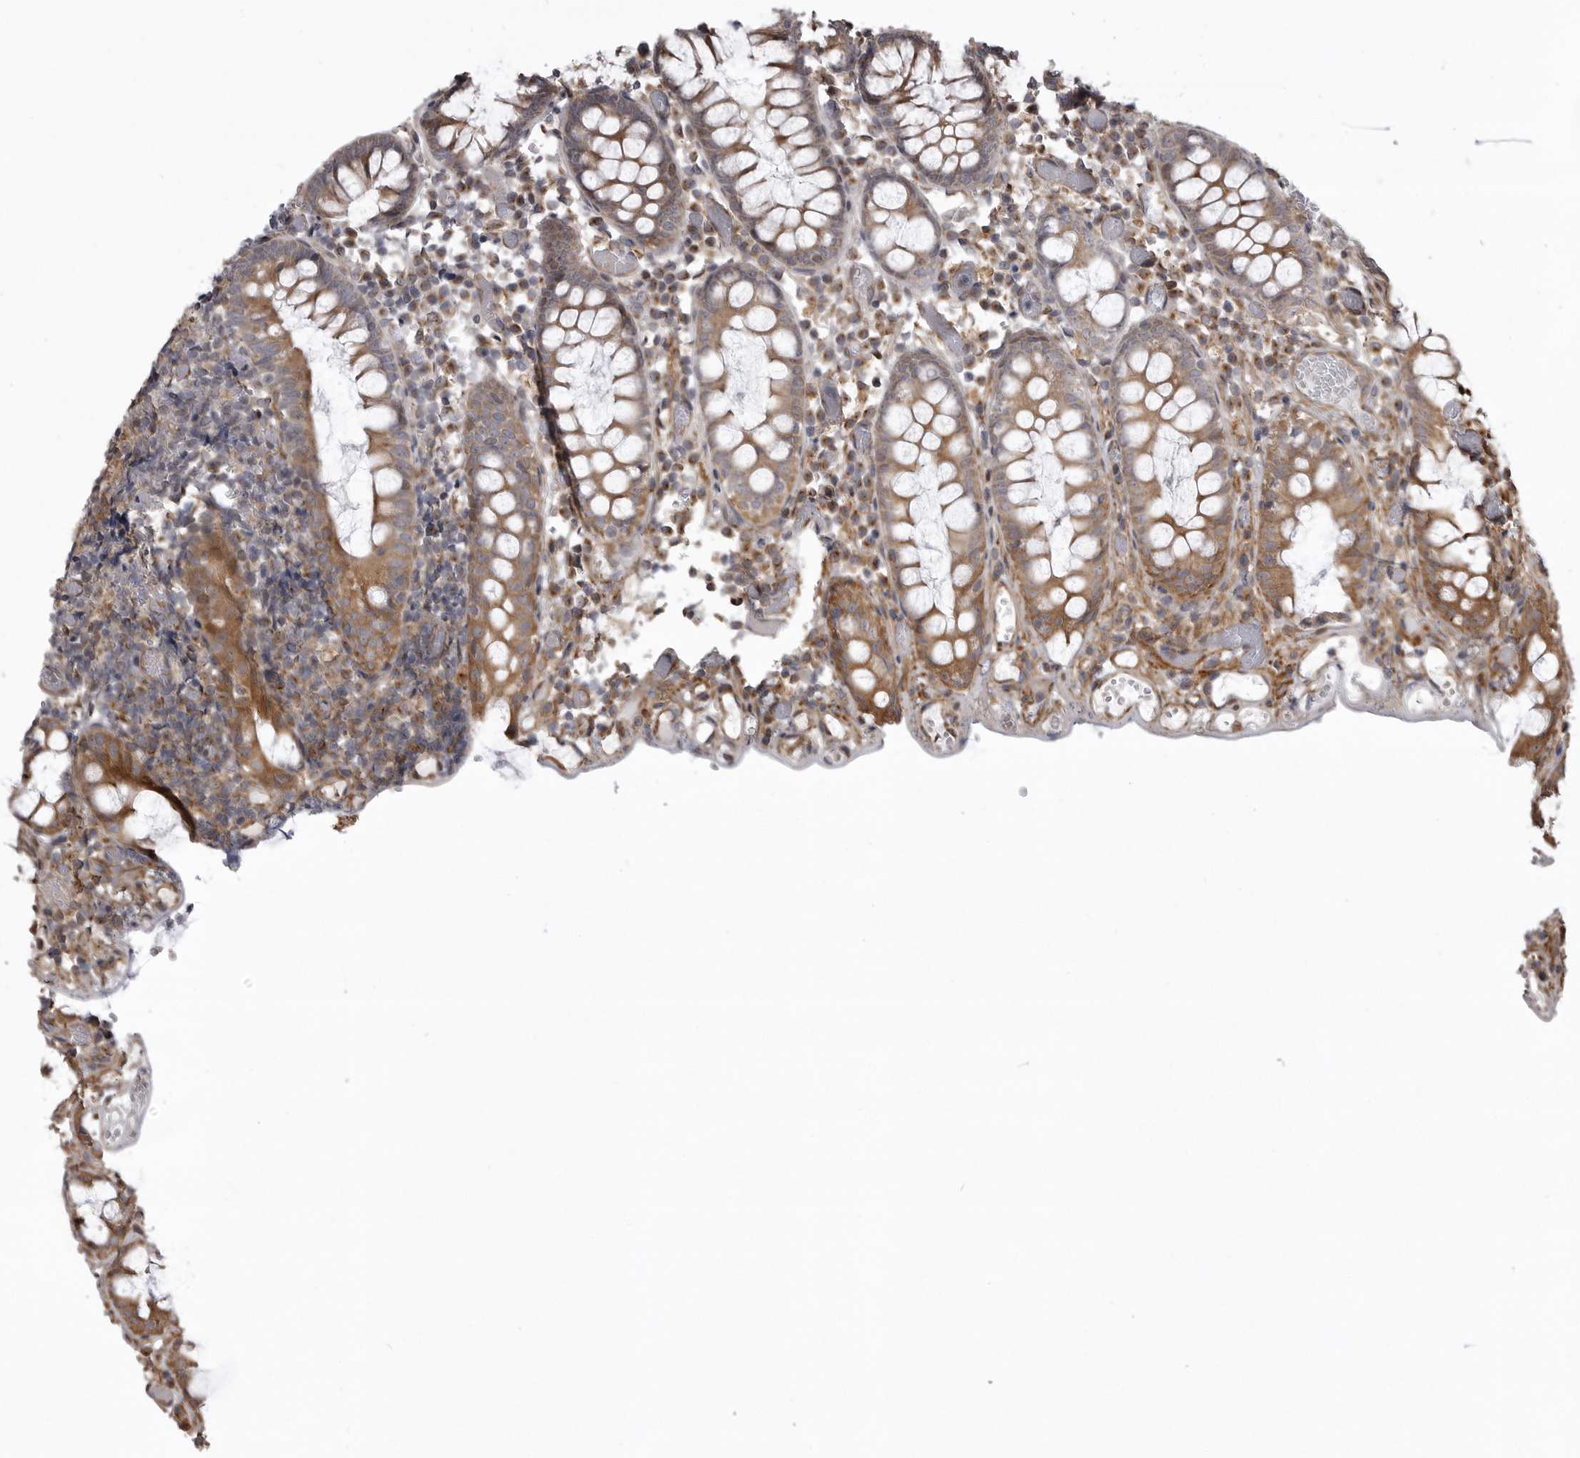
{"staining": {"intensity": "moderate", "quantity": ">75%", "location": "cytoplasmic/membranous"}, "tissue": "colon", "cell_type": "Endothelial cells", "image_type": "normal", "snomed": [{"axis": "morphology", "description": "Normal tissue, NOS"}, {"axis": "topography", "description": "Colon"}], "caption": "DAB immunohistochemical staining of benign colon demonstrates moderate cytoplasmic/membranous protein positivity in about >75% of endothelial cells. (DAB (3,3'-diaminobenzidine) = brown stain, brightfield microscopy at high magnification).", "gene": "ZNRF1", "patient": {"sex": "male", "age": 14}}